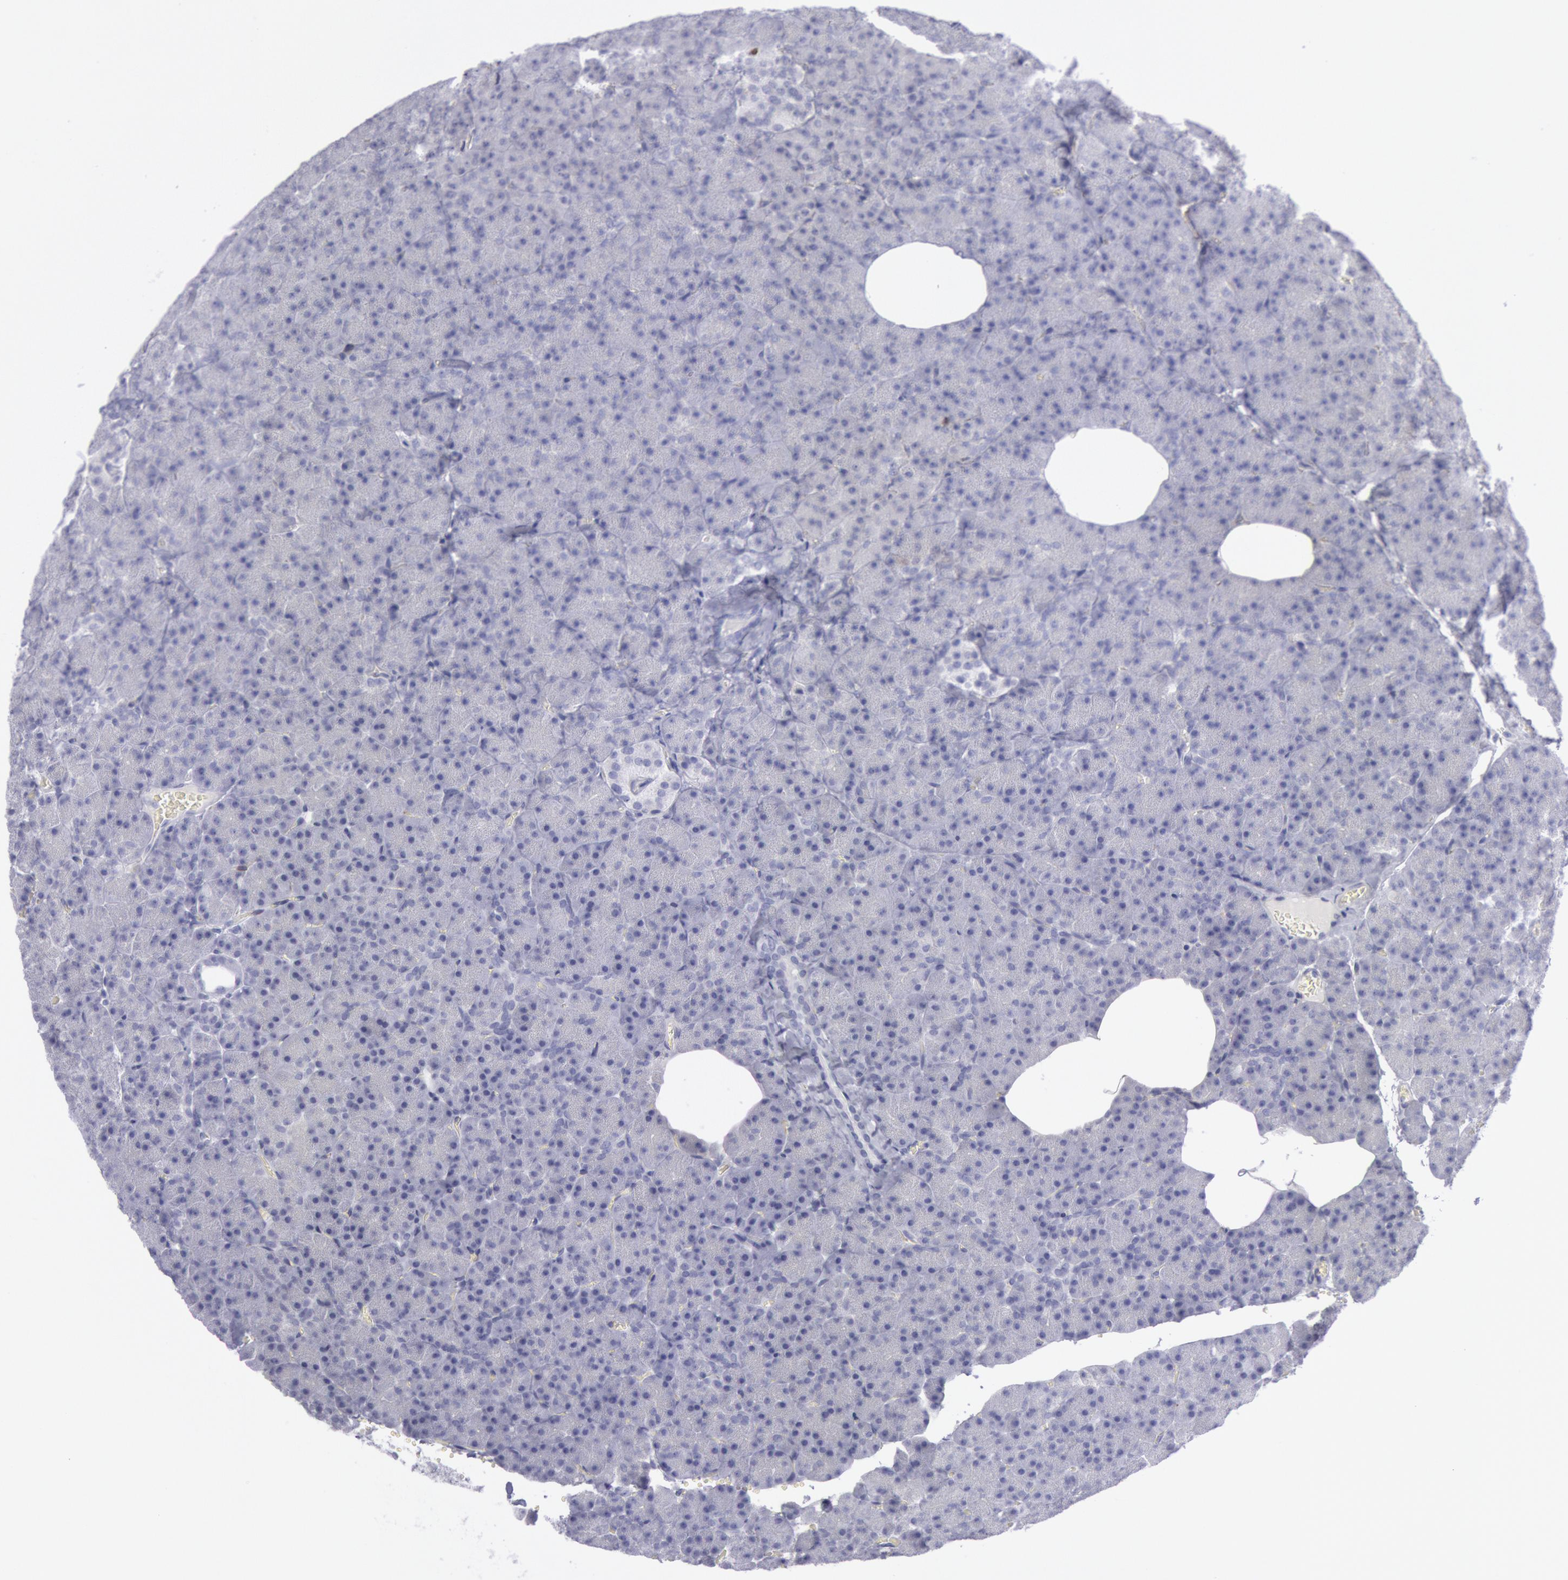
{"staining": {"intensity": "negative", "quantity": "none", "location": "none"}, "tissue": "pancreas", "cell_type": "Exocrine glandular cells", "image_type": "normal", "snomed": [{"axis": "morphology", "description": "Normal tissue, NOS"}, {"axis": "topography", "description": "Pancreas"}], "caption": "Pancreas was stained to show a protein in brown. There is no significant staining in exocrine glandular cells. Brightfield microscopy of immunohistochemistry (IHC) stained with DAB (brown) and hematoxylin (blue), captured at high magnification.", "gene": "CDH13", "patient": {"sex": "female", "age": 35}}